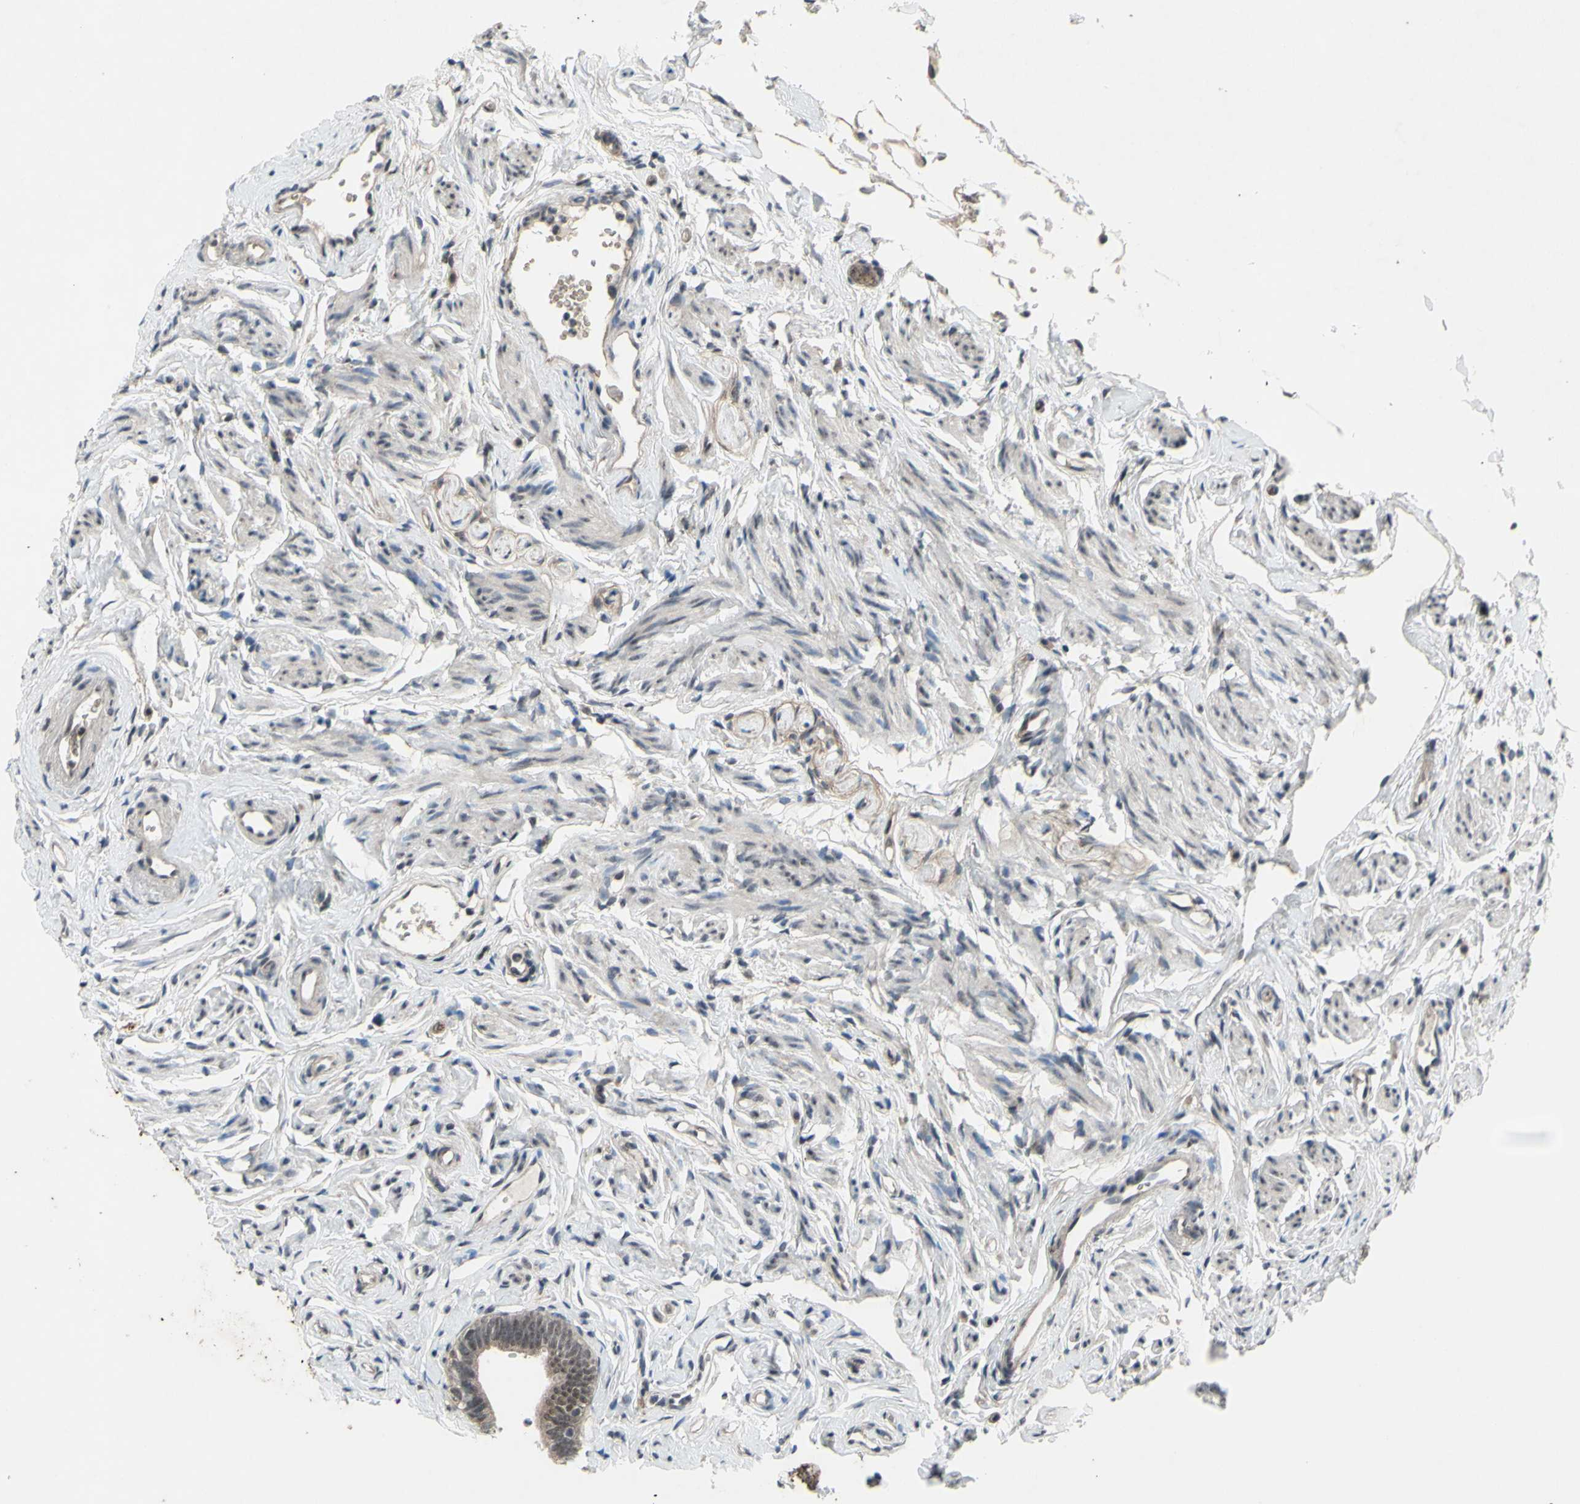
{"staining": {"intensity": "weak", "quantity": ">75%", "location": "cytoplasmic/membranous,nuclear"}, "tissue": "fallopian tube", "cell_type": "Glandular cells", "image_type": "normal", "snomed": [{"axis": "morphology", "description": "Normal tissue, NOS"}, {"axis": "topography", "description": "Fallopian tube"}], "caption": "A photomicrograph showing weak cytoplasmic/membranous,nuclear staining in approximately >75% of glandular cells in benign fallopian tube, as visualized by brown immunohistochemical staining.", "gene": "TRDMT1", "patient": {"sex": "female", "age": 71}}